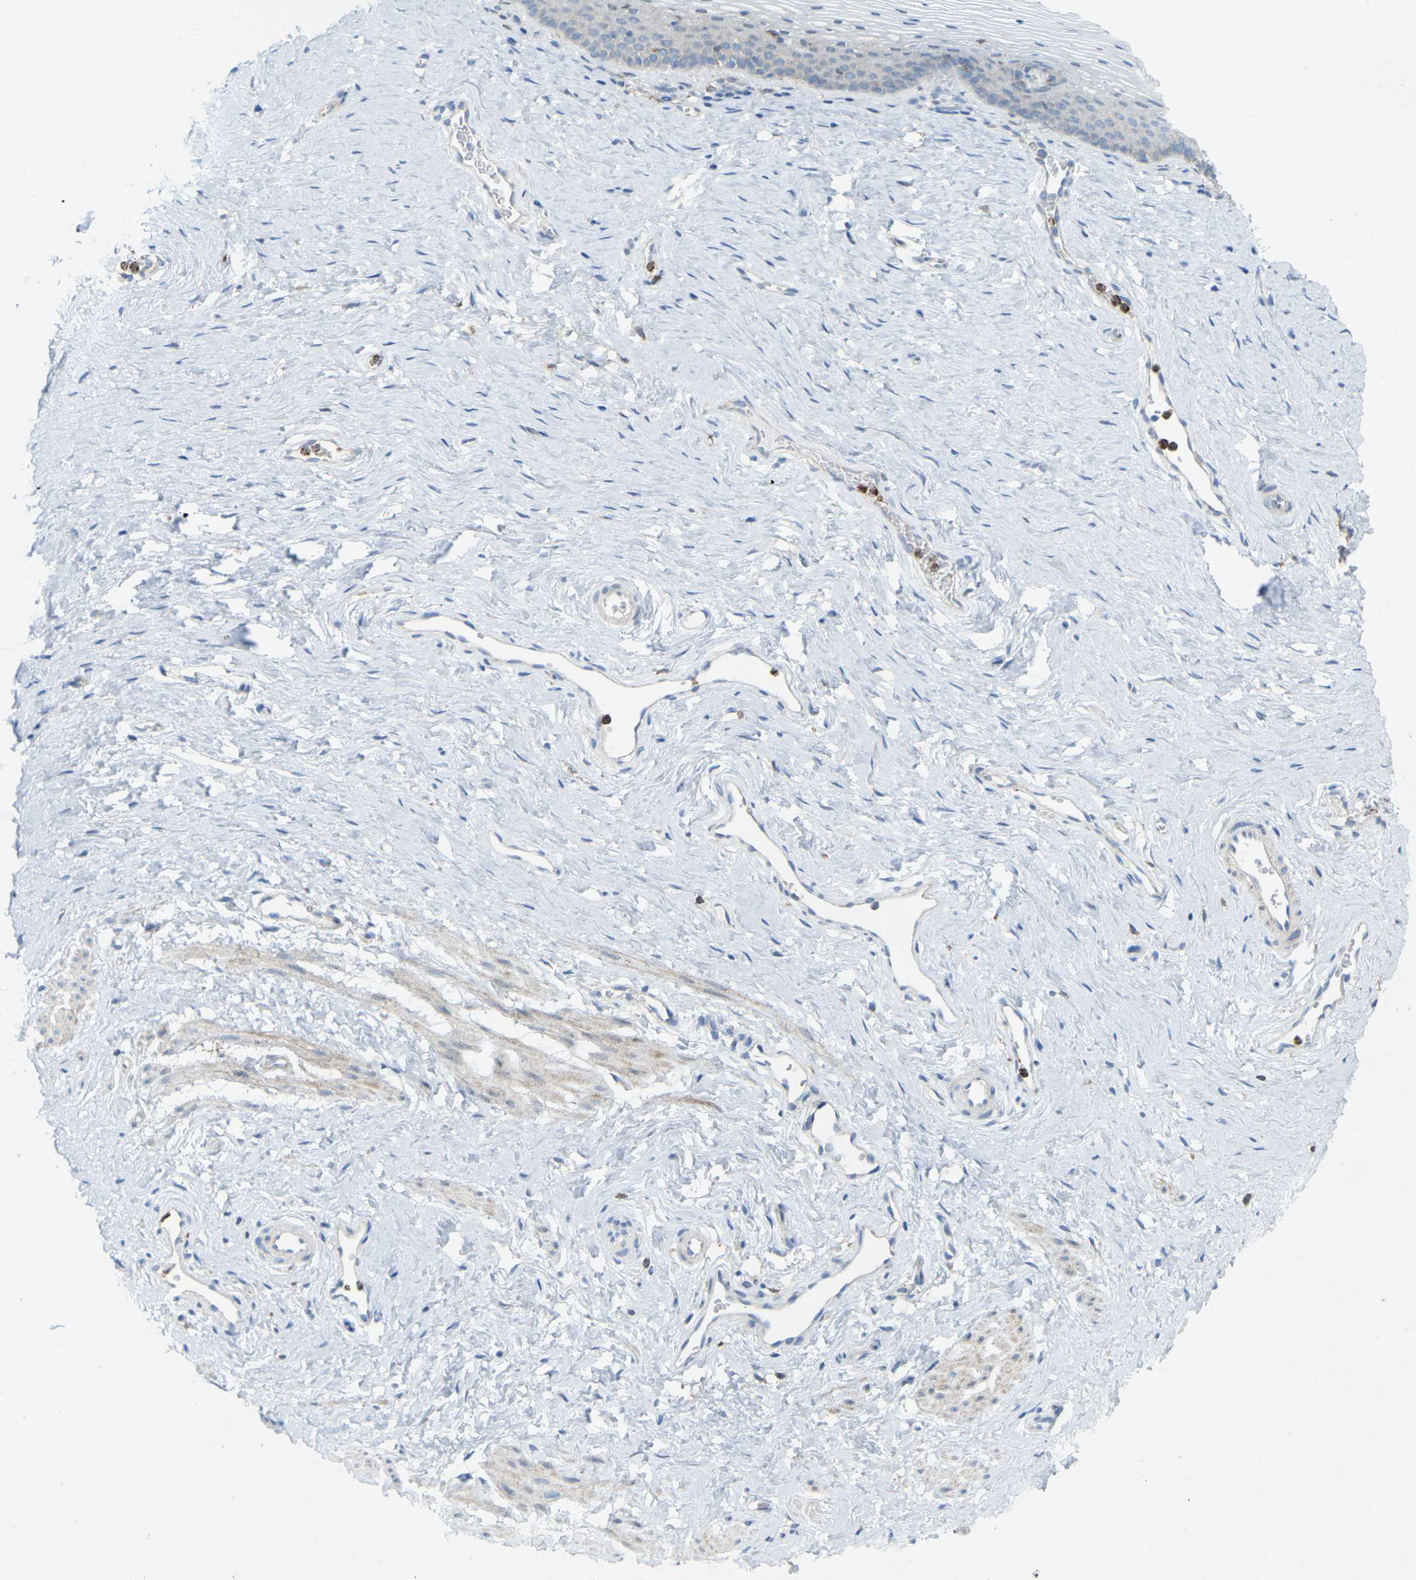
{"staining": {"intensity": "negative", "quantity": "none", "location": "none"}, "tissue": "vagina", "cell_type": "Squamous epithelial cells", "image_type": "normal", "snomed": [{"axis": "morphology", "description": "Normal tissue, NOS"}, {"axis": "topography", "description": "Vagina"}], "caption": "Normal vagina was stained to show a protein in brown. There is no significant positivity in squamous epithelial cells.", "gene": "STK11", "patient": {"sex": "female", "age": 32}}